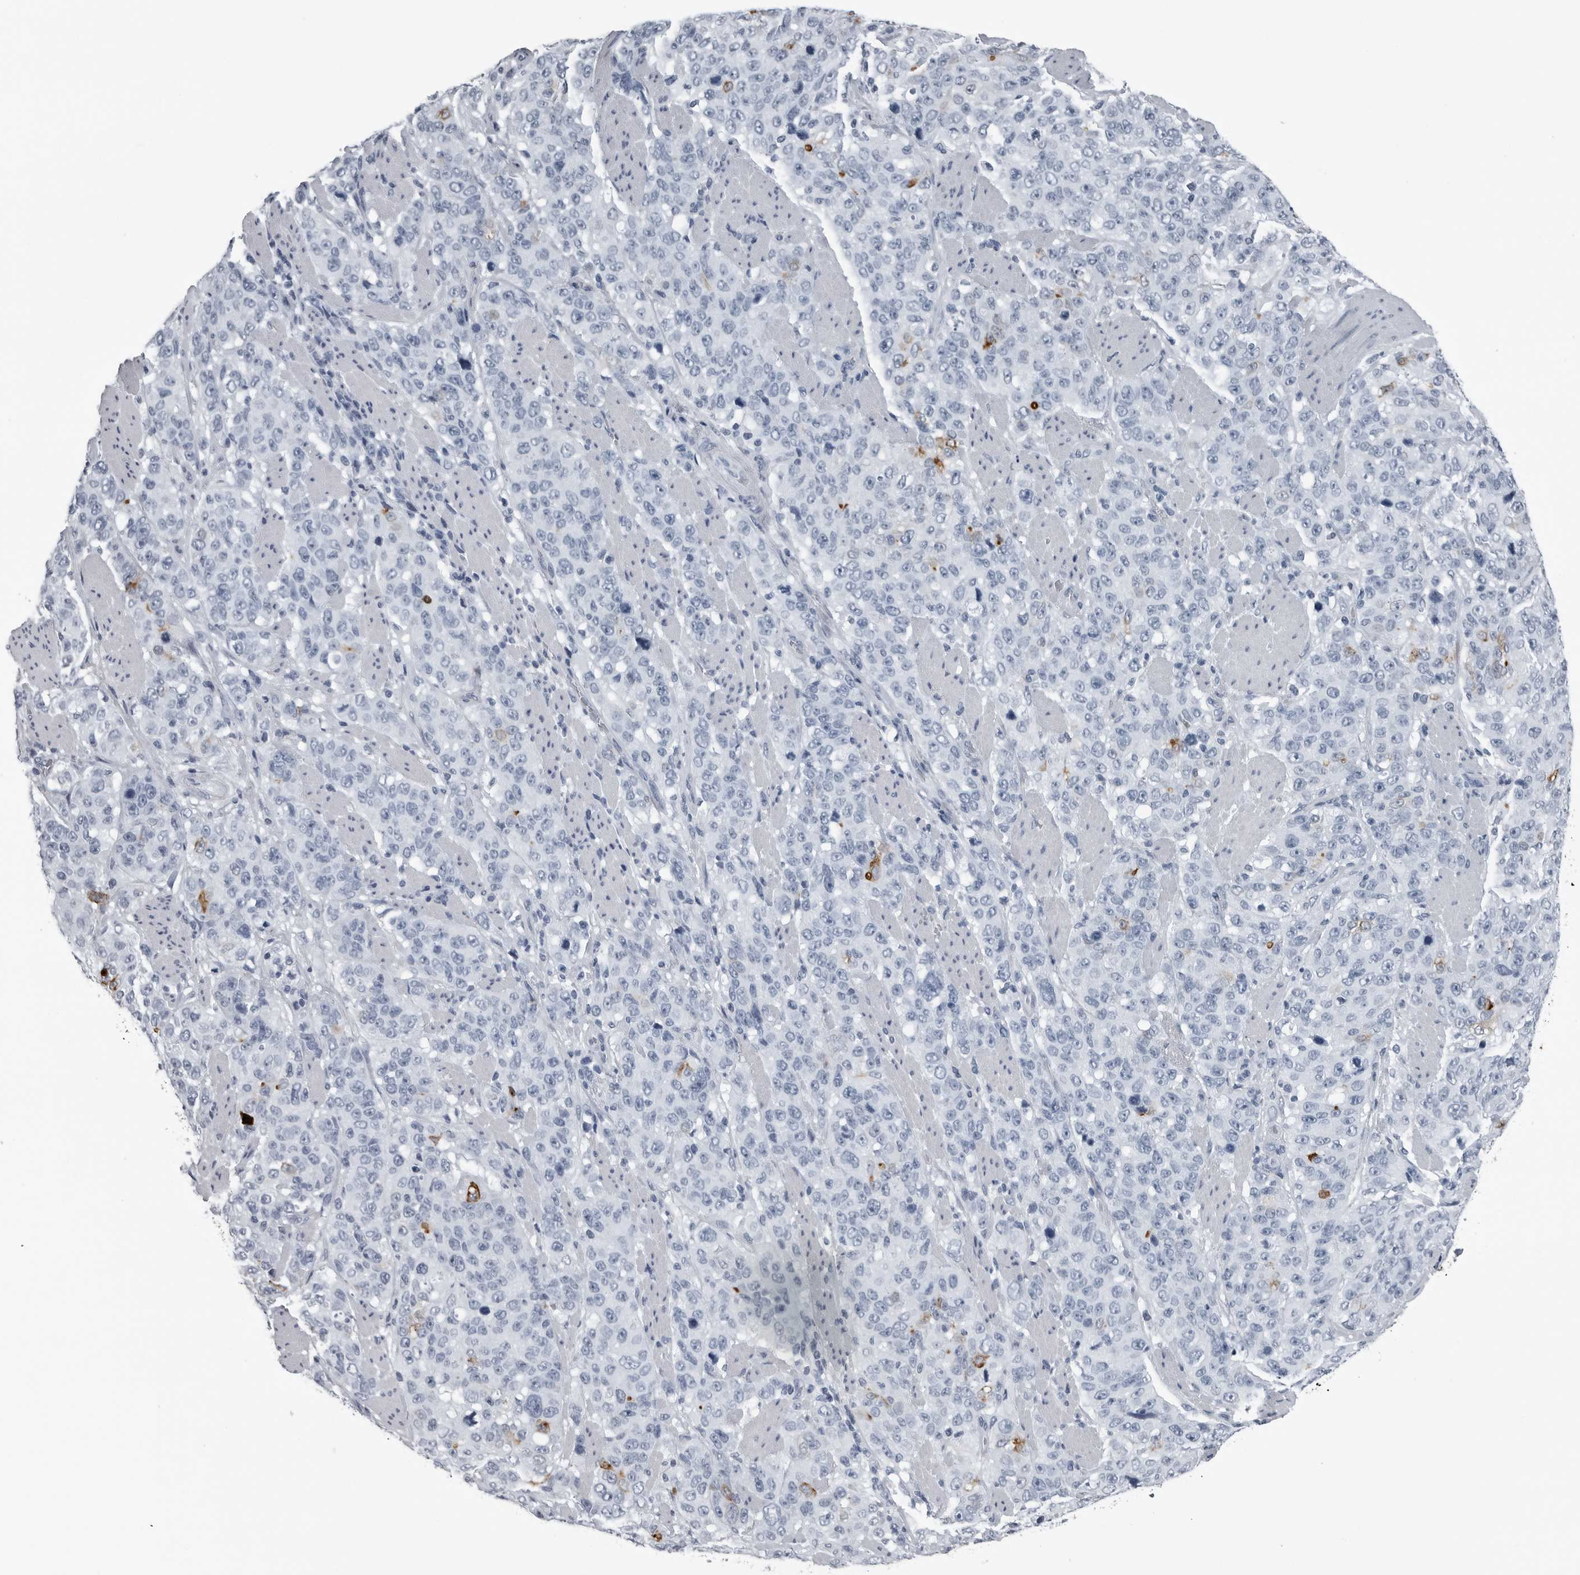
{"staining": {"intensity": "negative", "quantity": "none", "location": "none"}, "tissue": "stomach cancer", "cell_type": "Tumor cells", "image_type": "cancer", "snomed": [{"axis": "morphology", "description": "Adenocarcinoma, NOS"}, {"axis": "topography", "description": "Stomach"}], "caption": "An image of human adenocarcinoma (stomach) is negative for staining in tumor cells.", "gene": "SPINK1", "patient": {"sex": "male", "age": 48}}